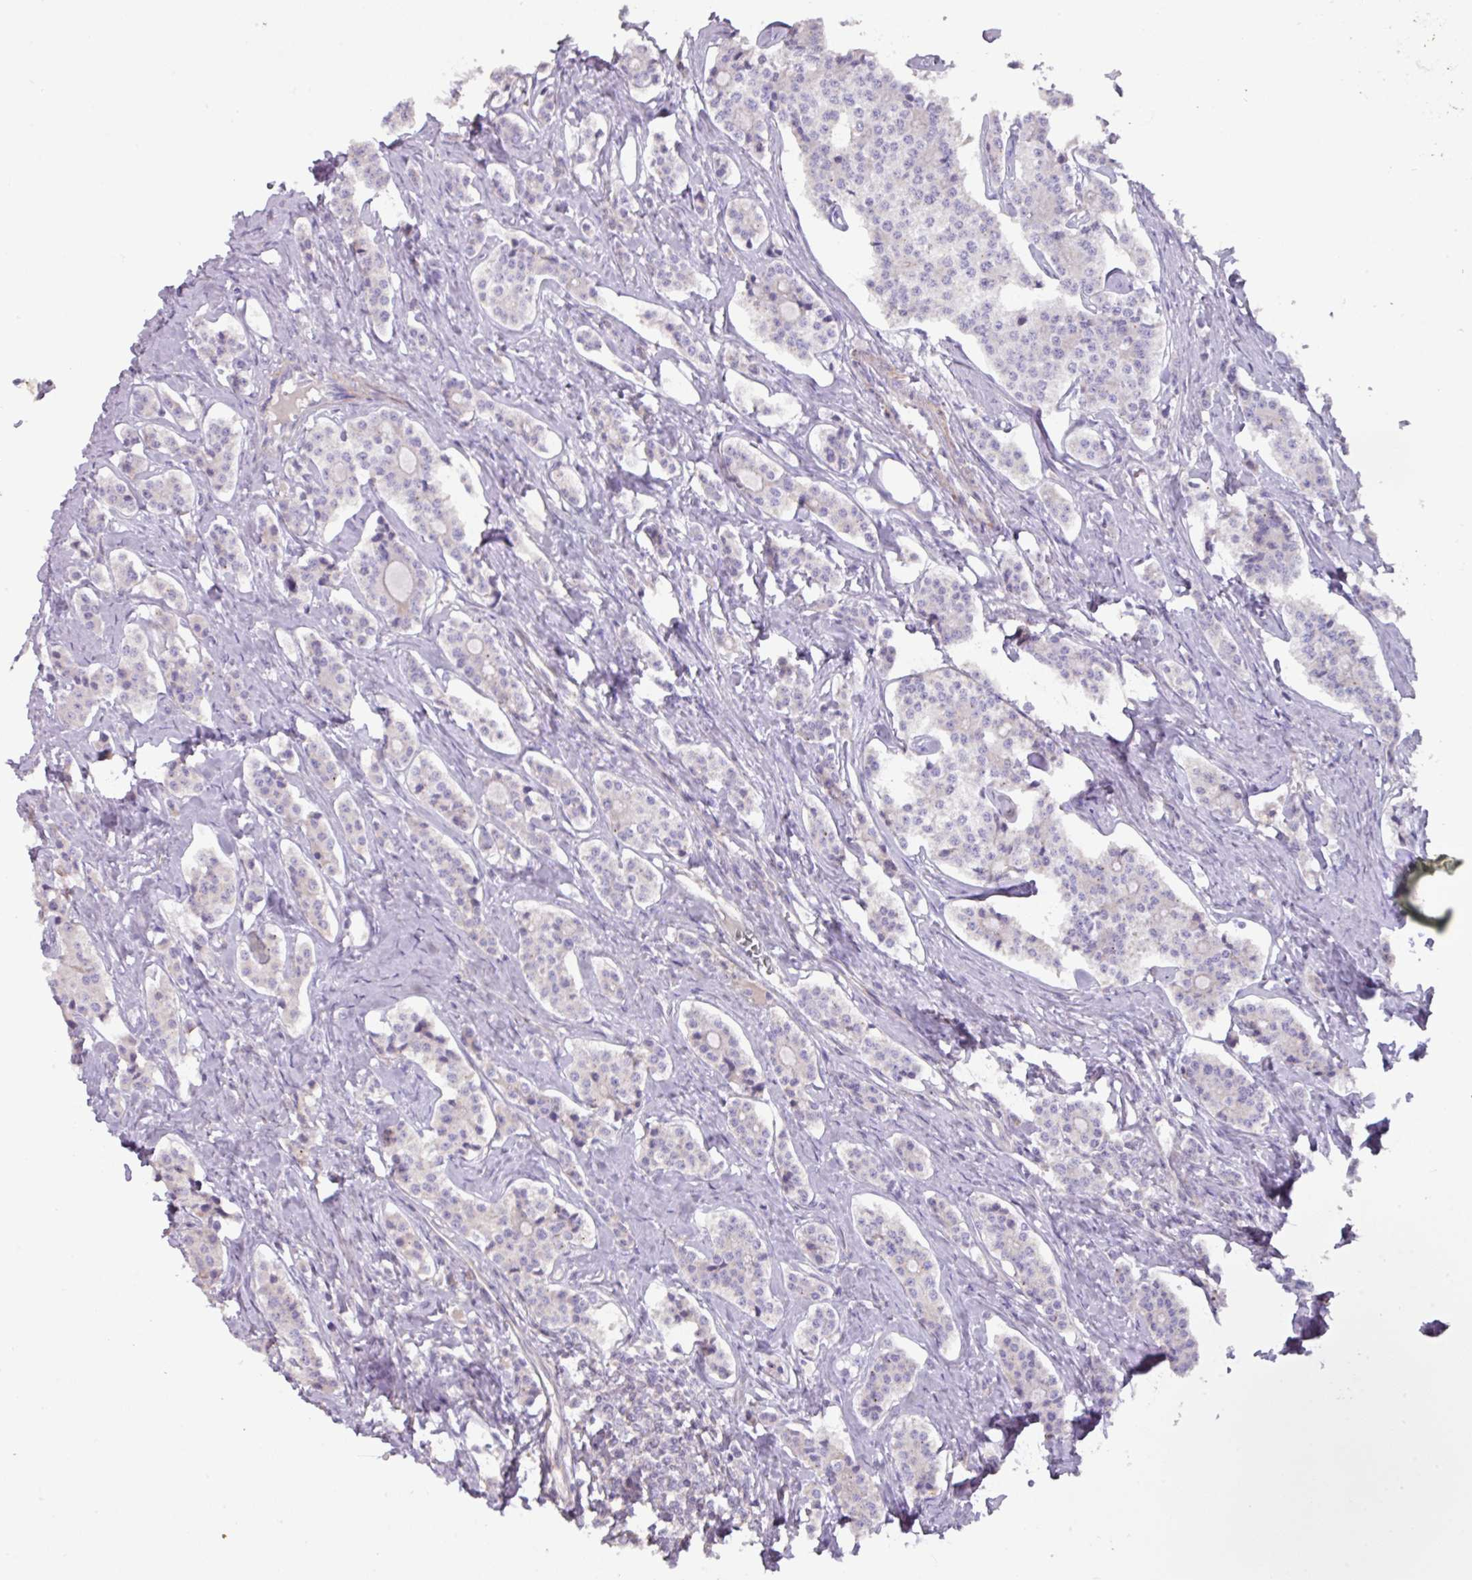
{"staining": {"intensity": "weak", "quantity": "<25%", "location": "cytoplasmic/membranous"}, "tissue": "carcinoid", "cell_type": "Tumor cells", "image_type": "cancer", "snomed": [{"axis": "morphology", "description": "Carcinoid, malignant, NOS"}, {"axis": "topography", "description": "Small intestine"}], "caption": "The immunohistochemistry (IHC) histopathology image has no significant expression in tumor cells of malignant carcinoid tissue.", "gene": "MRRF", "patient": {"sex": "male", "age": 63}}